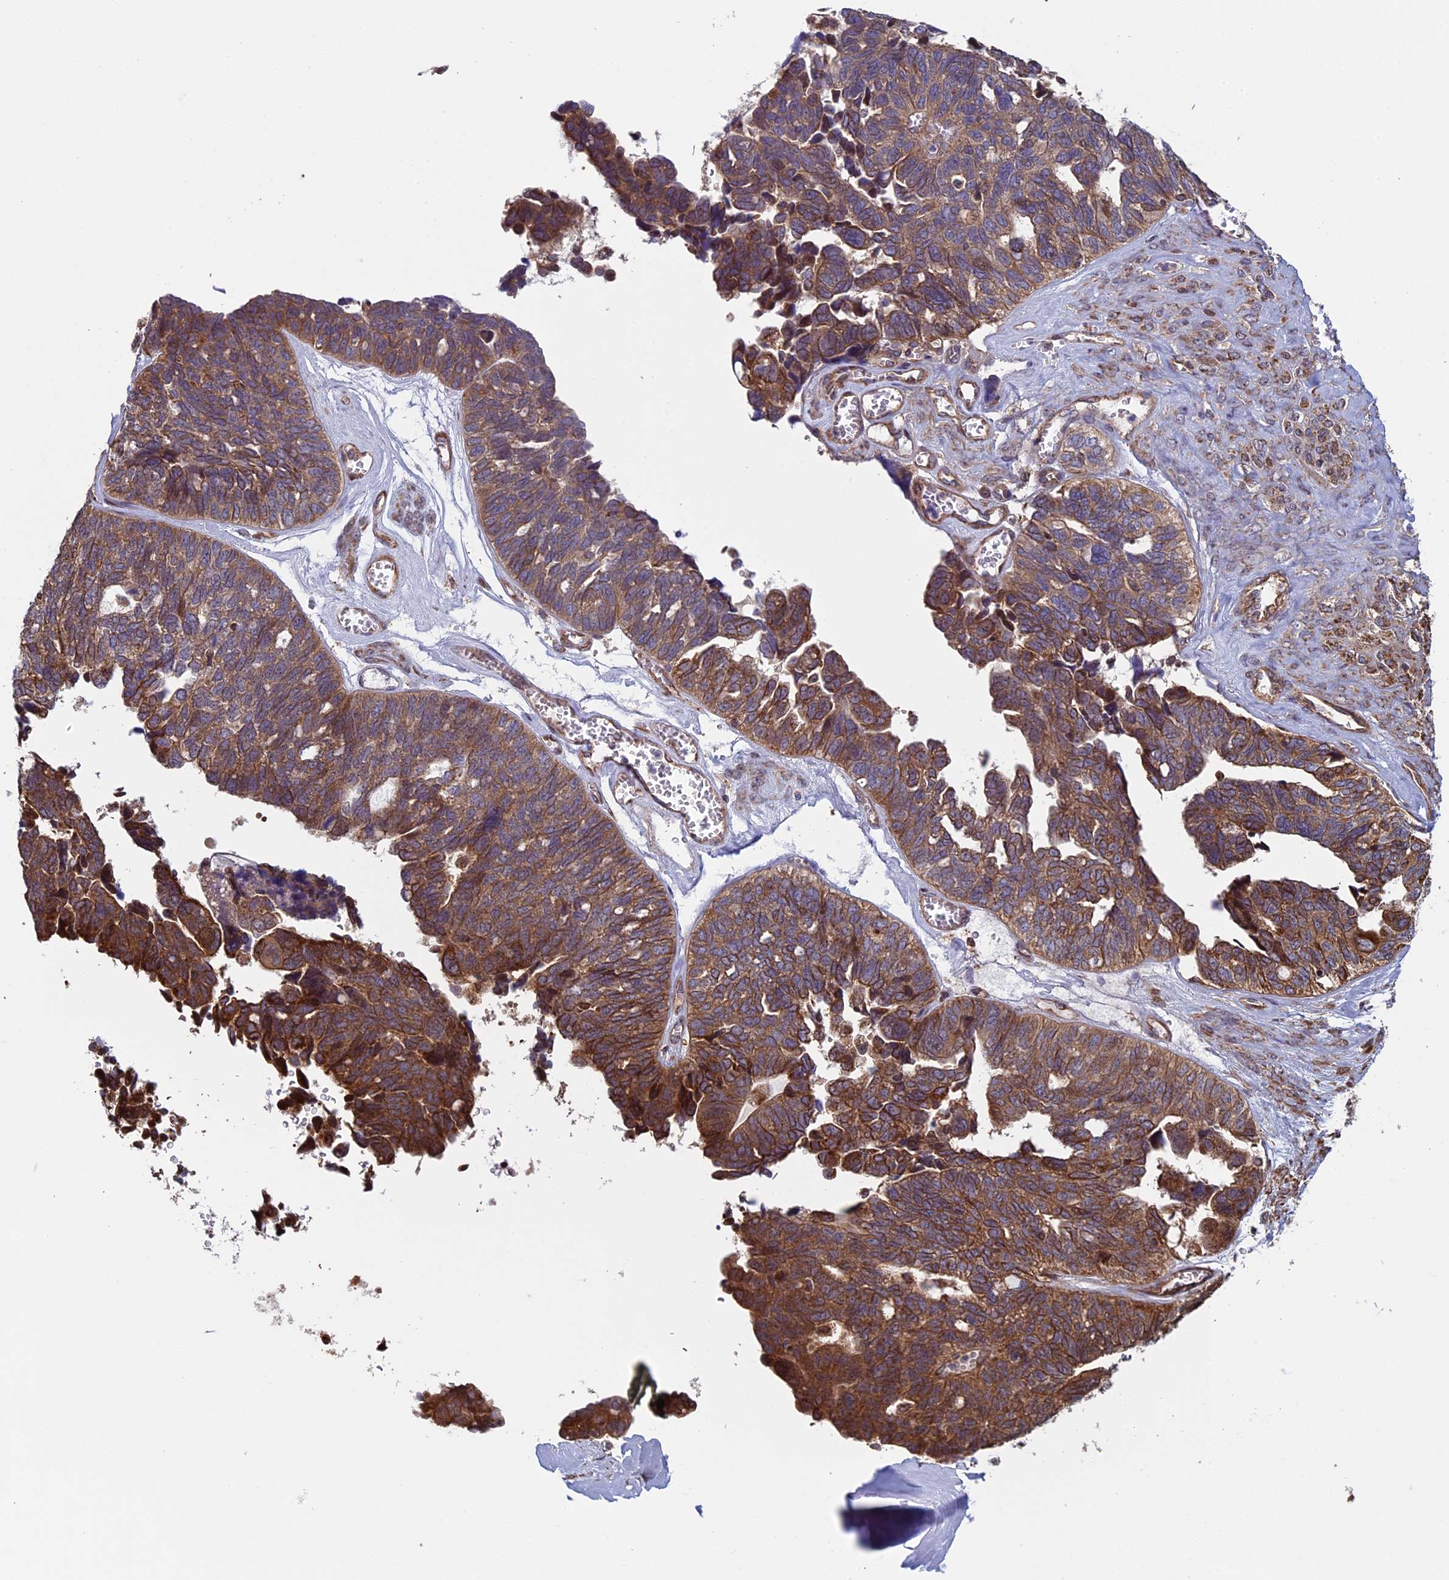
{"staining": {"intensity": "moderate", "quantity": ">75%", "location": "cytoplasmic/membranous"}, "tissue": "ovarian cancer", "cell_type": "Tumor cells", "image_type": "cancer", "snomed": [{"axis": "morphology", "description": "Cystadenocarcinoma, serous, NOS"}, {"axis": "topography", "description": "Ovary"}], "caption": "Serous cystadenocarcinoma (ovarian) tissue exhibits moderate cytoplasmic/membranous positivity in about >75% of tumor cells, visualized by immunohistochemistry.", "gene": "CCDC8", "patient": {"sex": "female", "age": 79}}